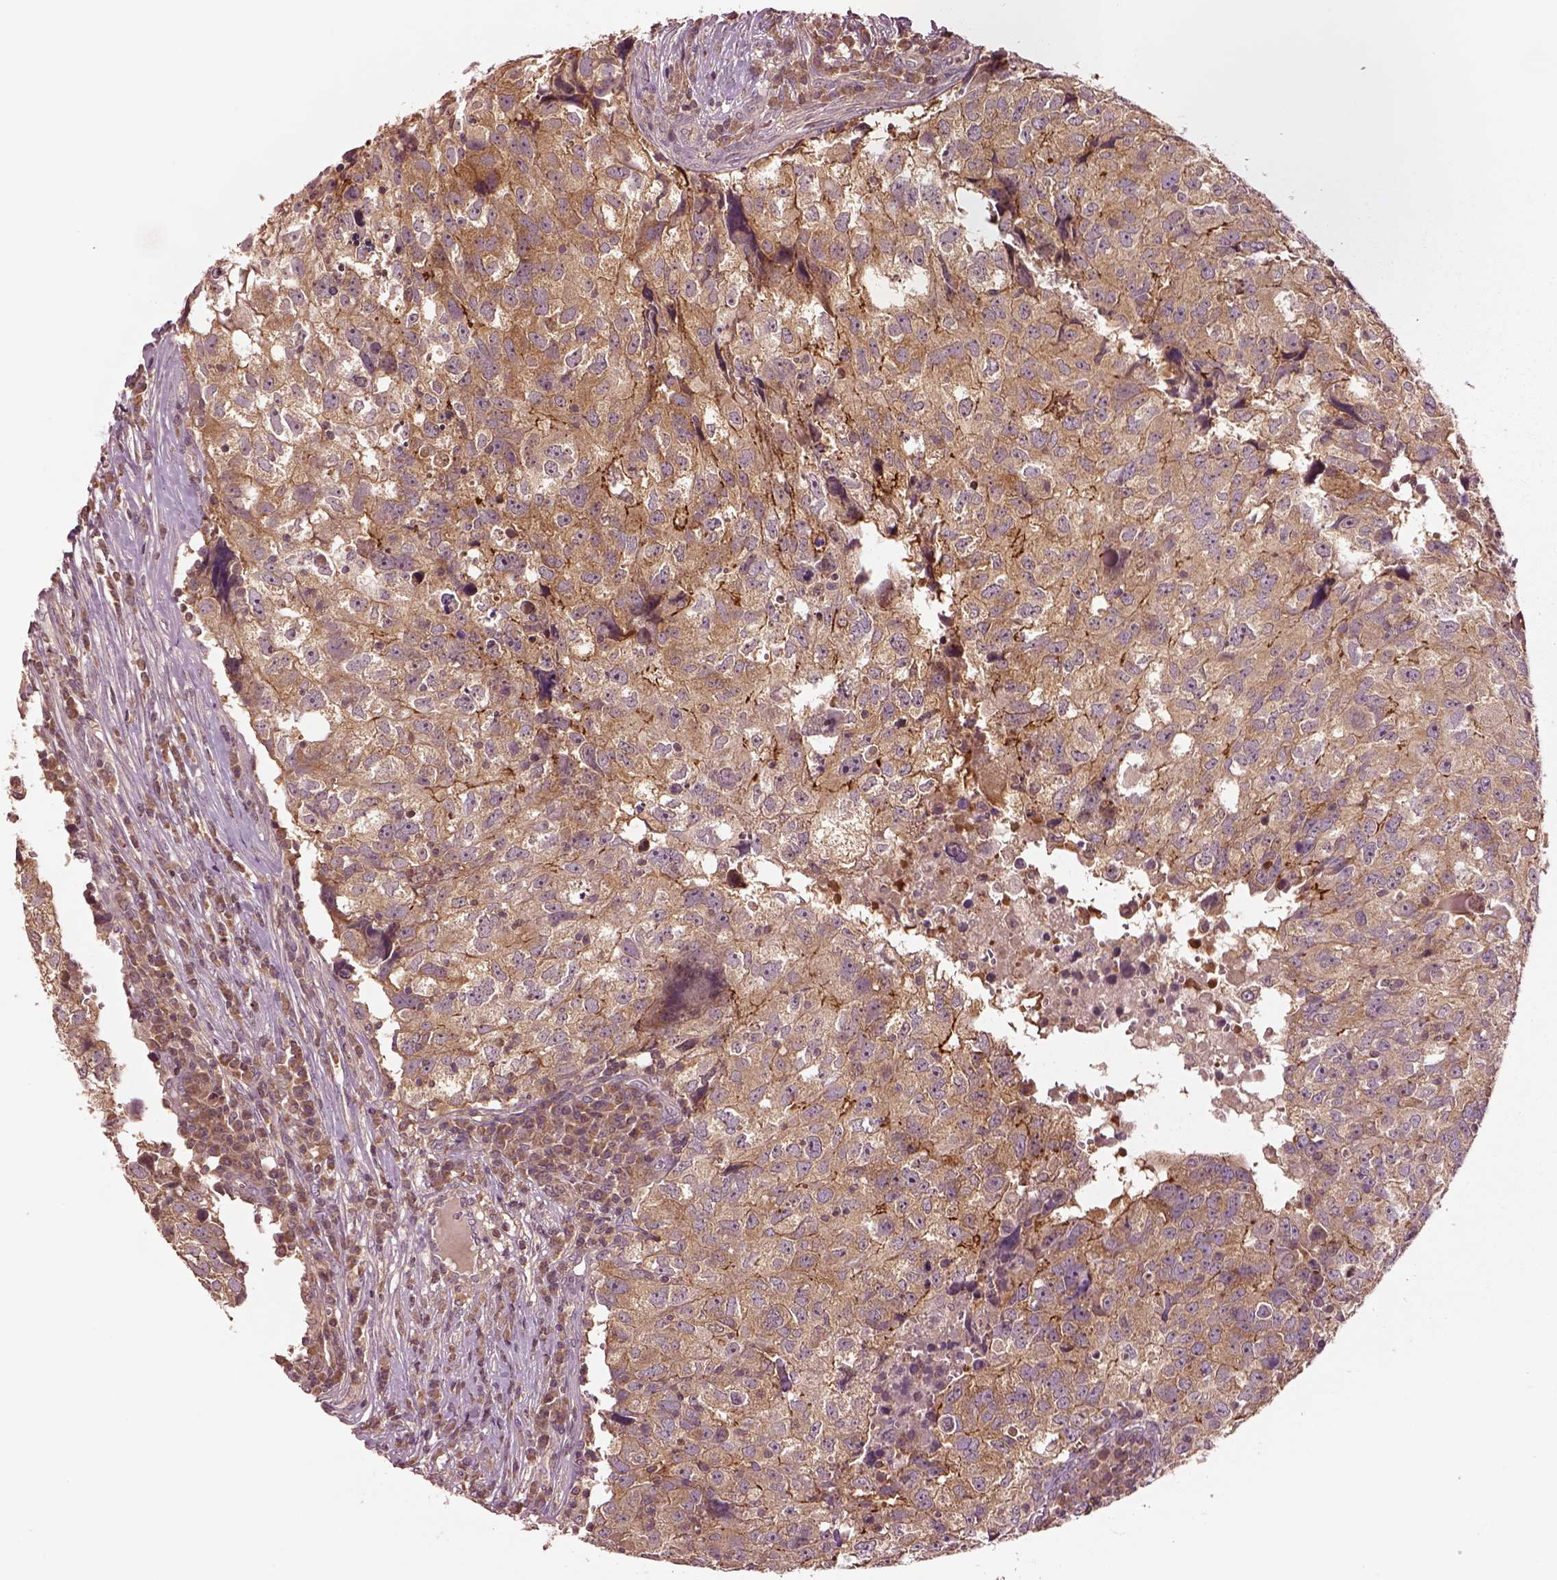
{"staining": {"intensity": "moderate", "quantity": ">75%", "location": "cytoplasmic/membranous"}, "tissue": "breast cancer", "cell_type": "Tumor cells", "image_type": "cancer", "snomed": [{"axis": "morphology", "description": "Duct carcinoma"}, {"axis": "topography", "description": "Breast"}], "caption": "Immunohistochemistry of breast intraductal carcinoma exhibits medium levels of moderate cytoplasmic/membranous positivity in about >75% of tumor cells. The protein is shown in brown color, while the nuclei are stained blue.", "gene": "MTHFS", "patient": {"sex": "female", "age": 30}}